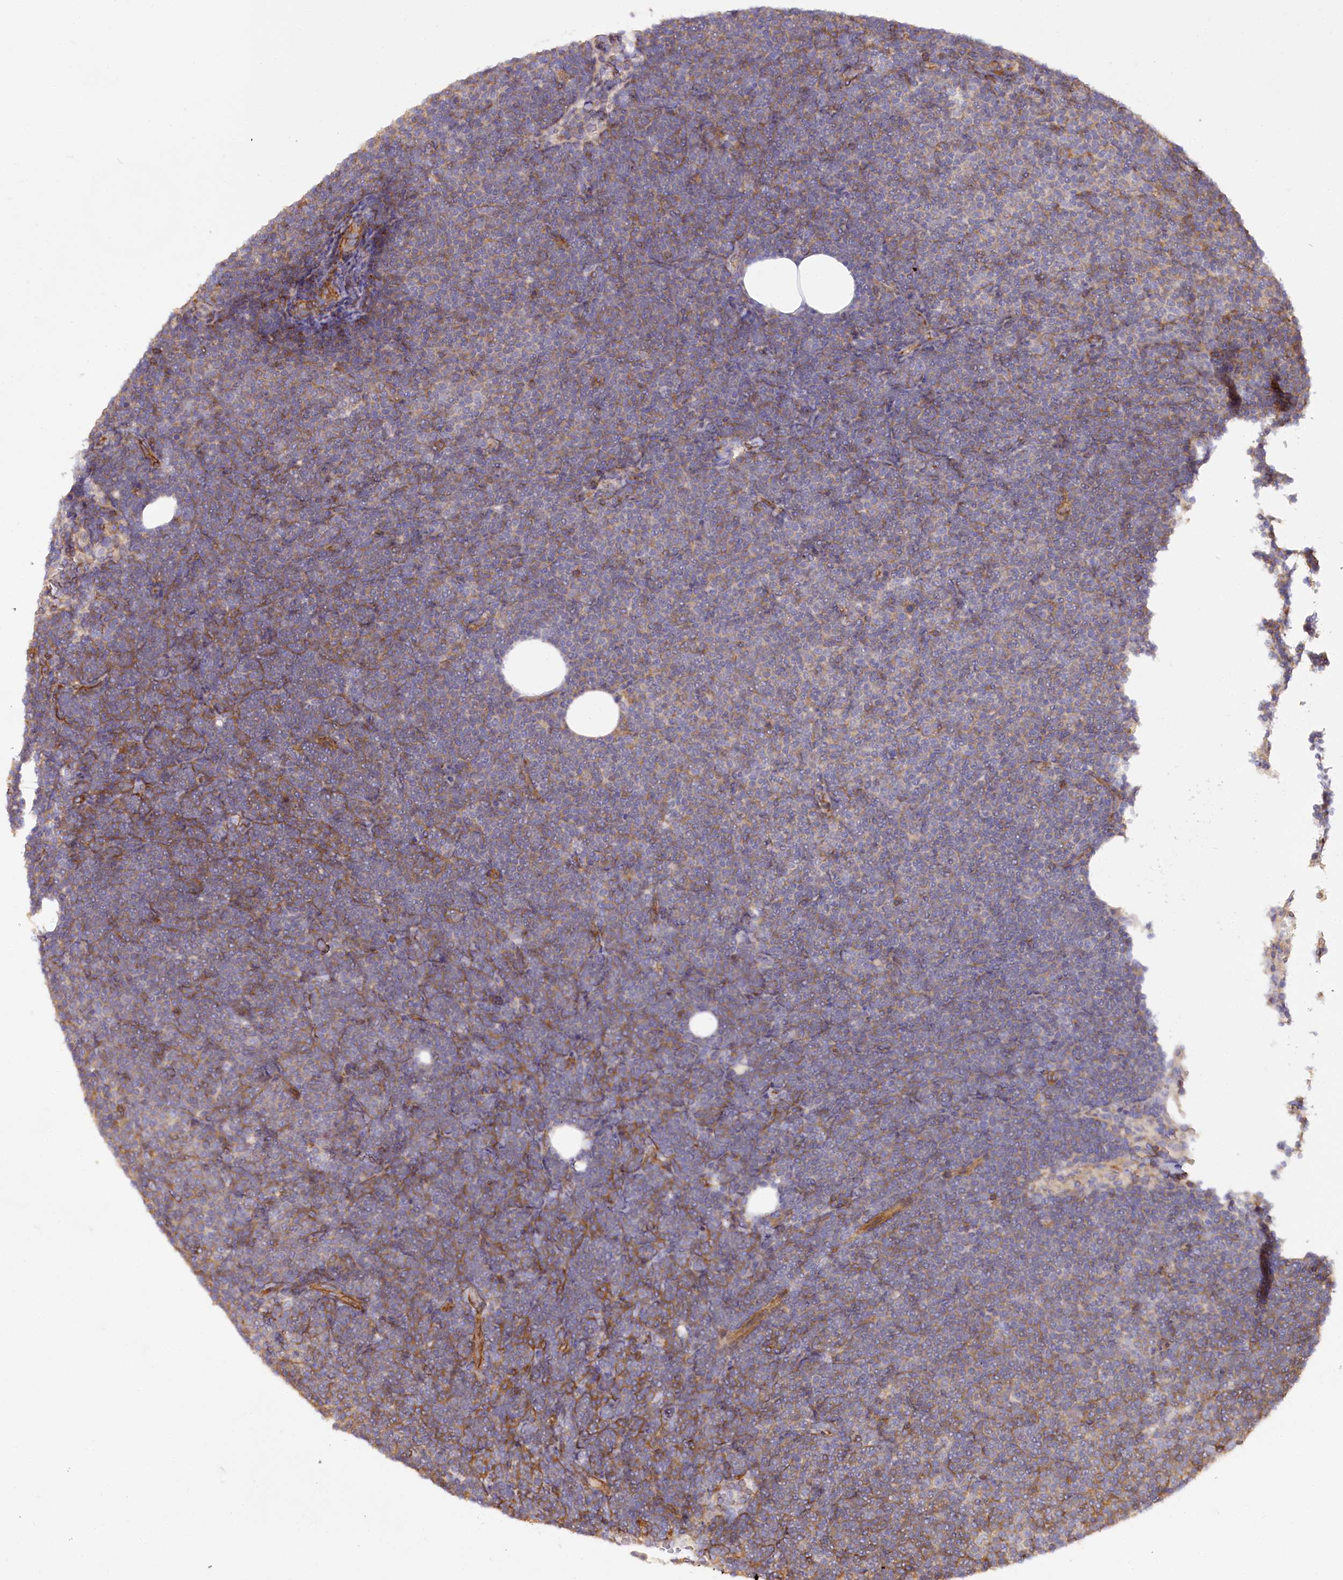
{"staining": {"intensity": "weak", "quantity": "<25%", "location": "cytoplasmic/membranous"}, "tissue": "lymphoma", "cell_type": "Tumor cells", "image_type": "cancer", "snomed": [{"axis": "morphology", "description": "Malignant lymphoma, non-Hodgkin's type, Low grade"}, {"axis": "topography", "description": "Lymph node"}], "caption": "An immunohistochemistry histopathology image of low-grade malignant lymphoma, non-Hodgkin's type is shown. There is no staining in tumor cells of low-grade malignant lymphoma, non-Hodgkin's type. Nuclei are stained in blue.", "gene": "SYNPO2", "patient": {"sex": "female", "age": 53}}